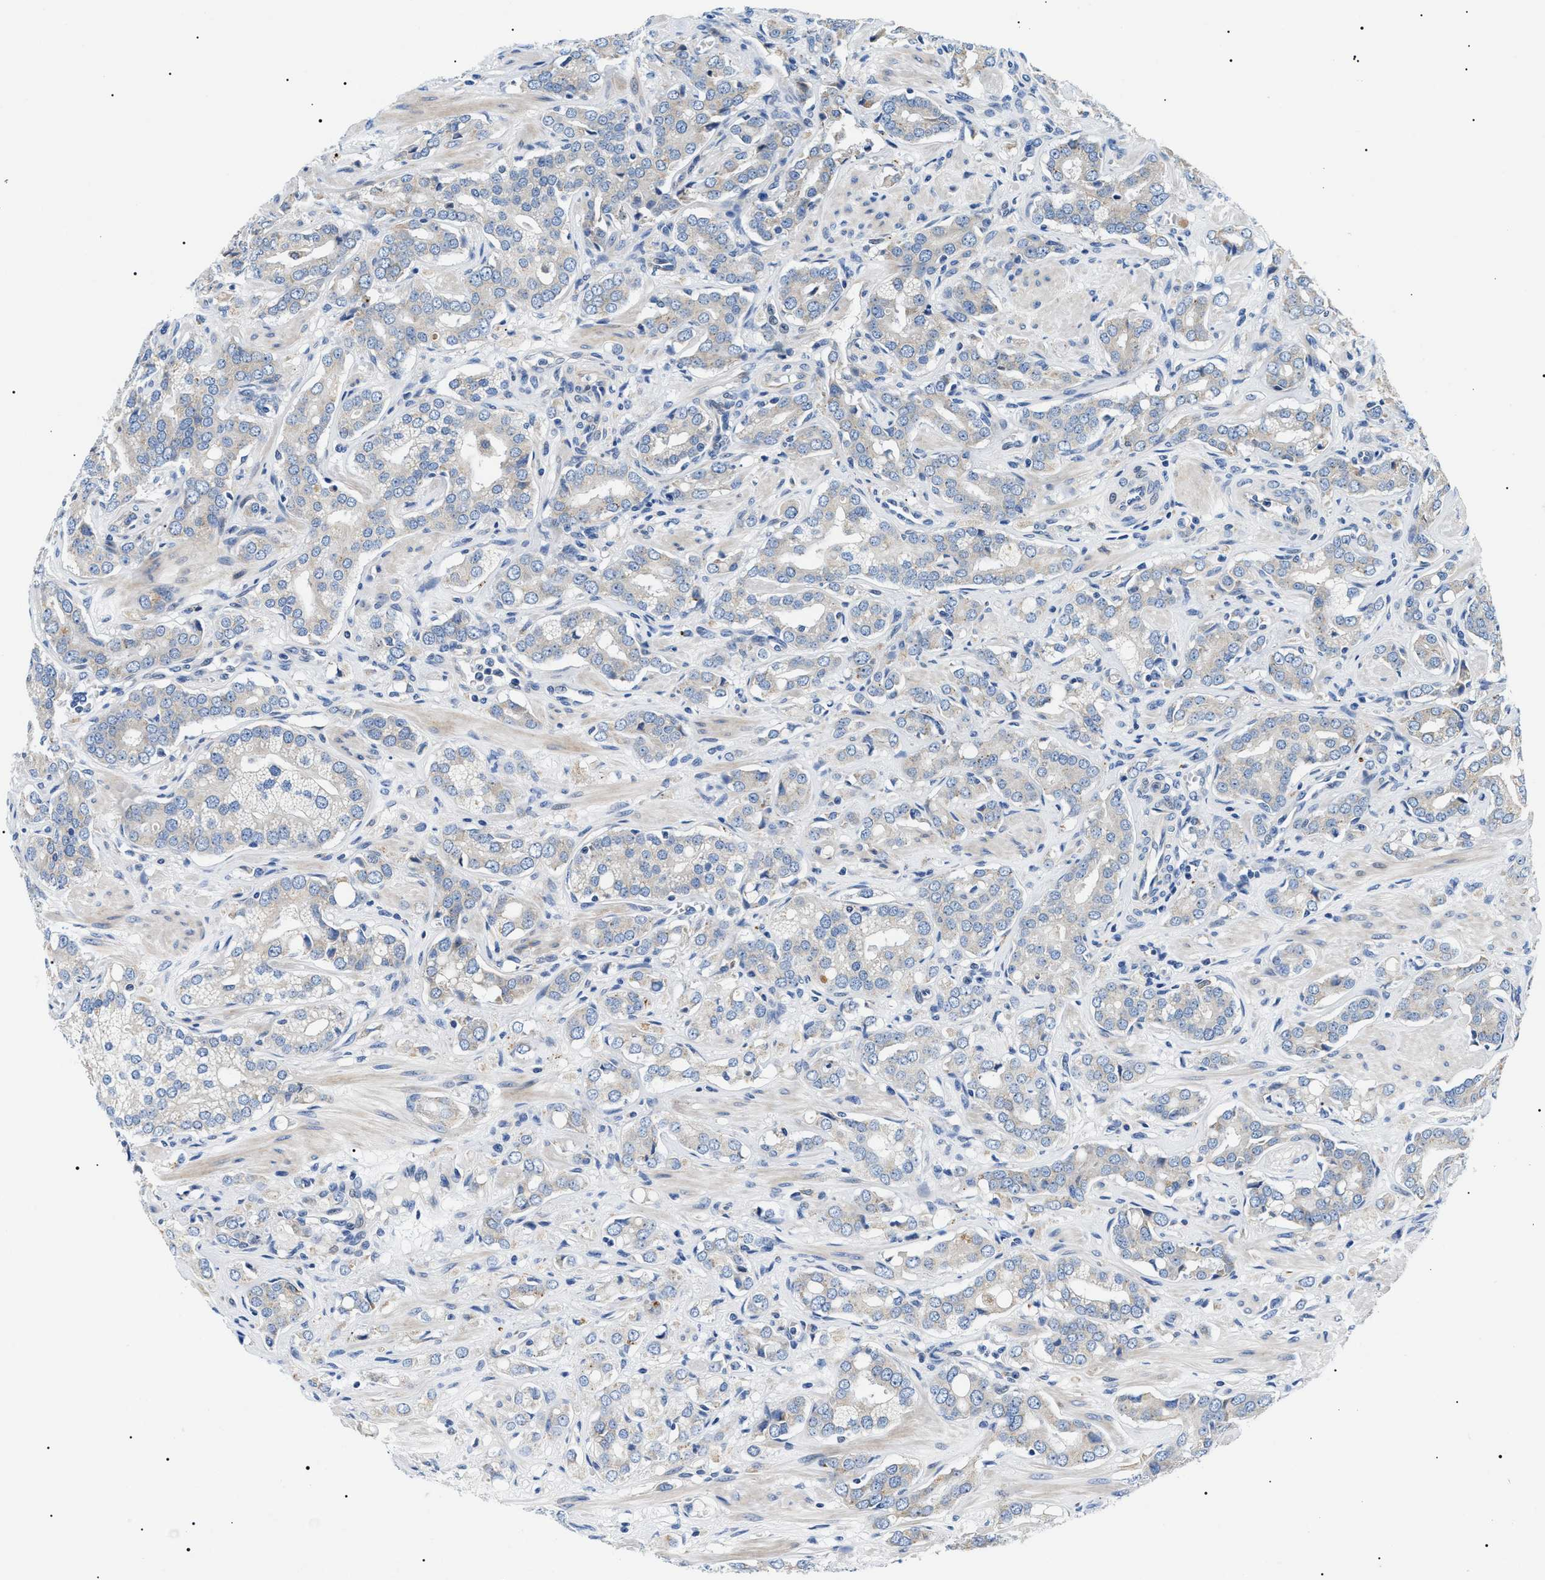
{"staining": {"intensity": "negative", "quantity": "none", "location": "none"}, "tissue": "prostate cancer", "cell_type": "Tumor cells", "image_type": "cancer", "snomed": [{"axis": "morphology", "description": "Adenocarcinoma, High grade"}, {"axis": "topography", "description": "Prostate"}], "caption": "High magnification brightfield microscopy of prostate high-grade adenocarcinoma stained with DAB (3,3'-diaminobenzidine) (brown) and counterstained with hematoxylin (blue): tumor cells show no significant expression. The staining is performed using DAB (3,3'-diaminobenzidine) brown chromogen with nuclei counter-stained in using hematoxylin.", "gene": "TMEM222", "patient": {"sex": "male", "age": 52}}